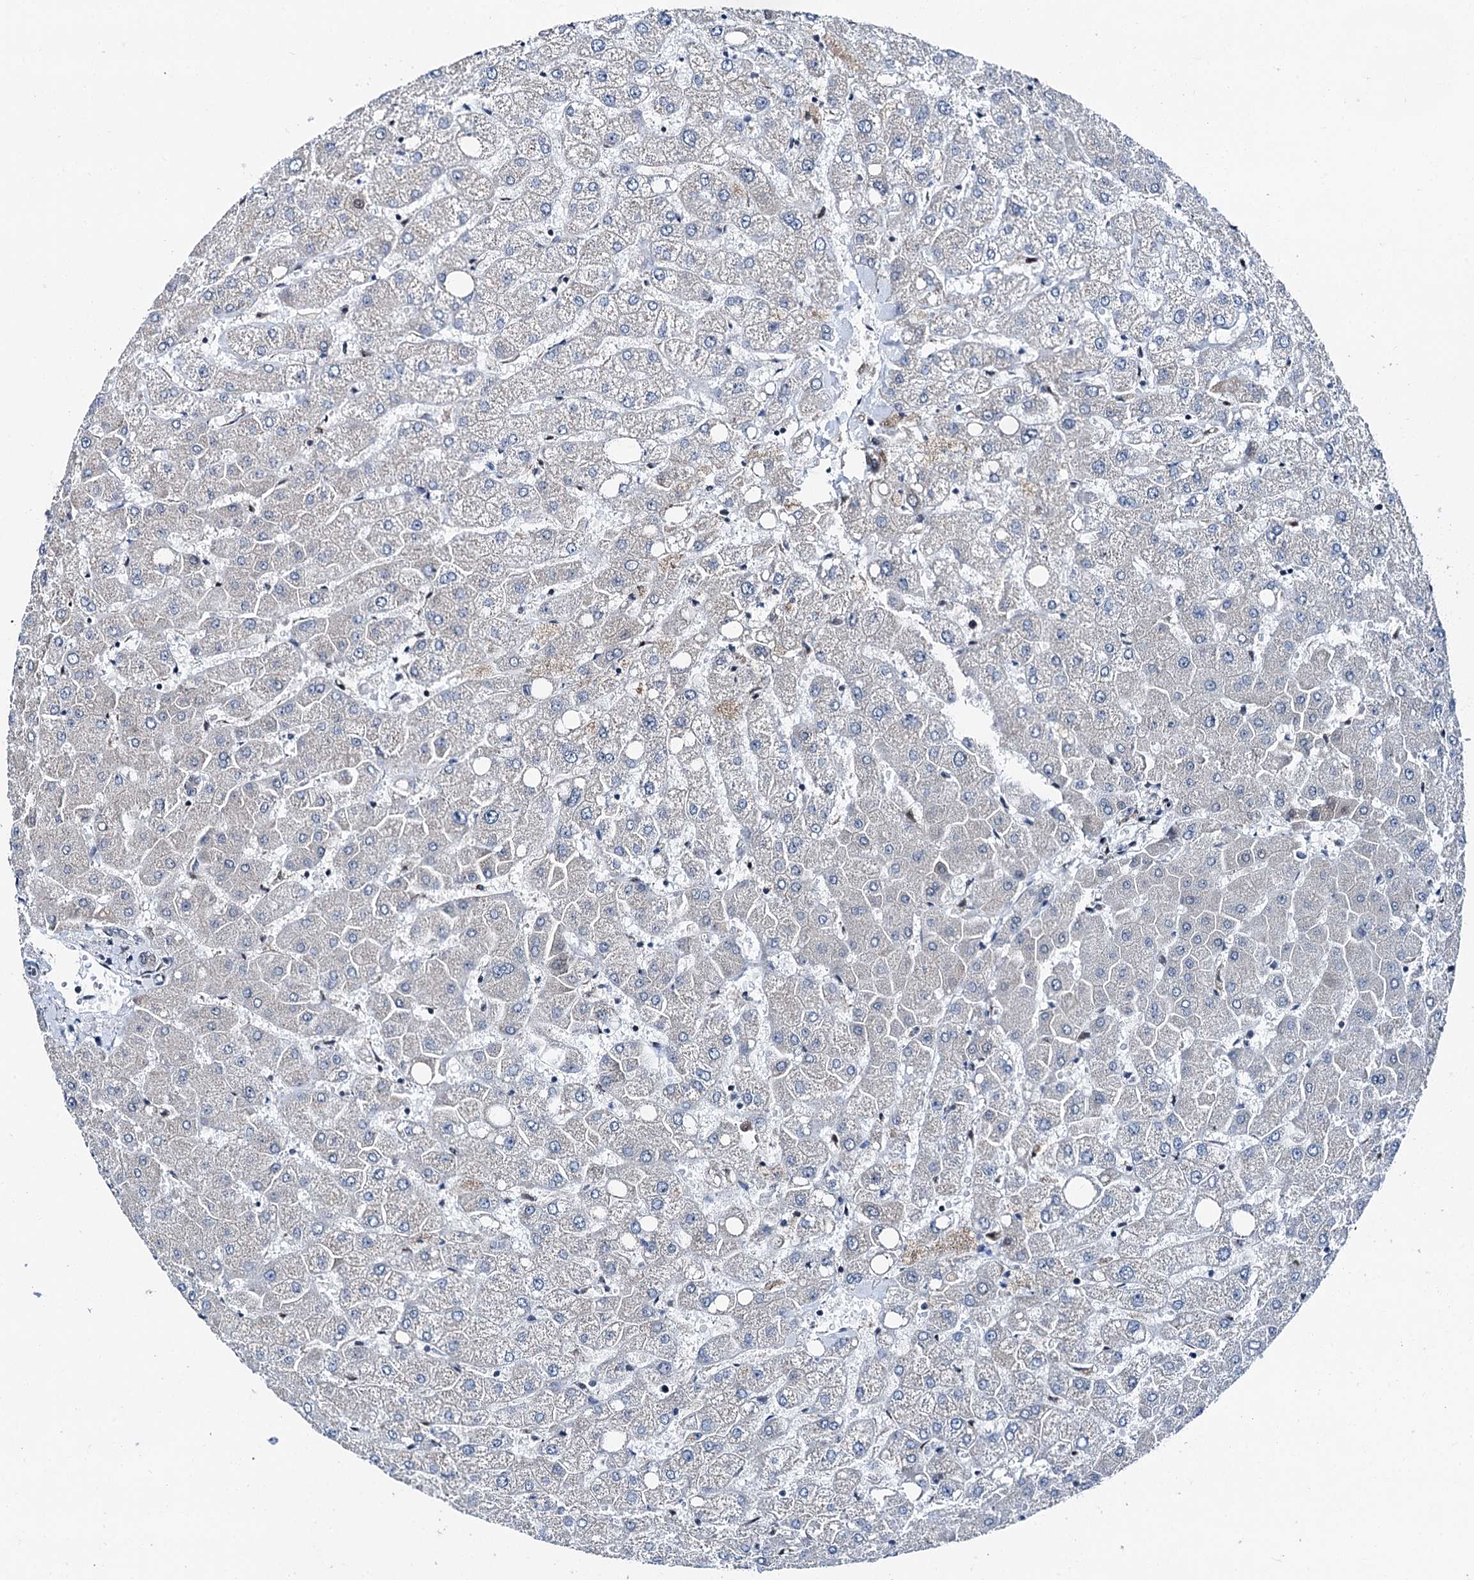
{"staining": {"intensity": "negative", "quantity": "none", "location": "none"}, "tissue": "liver", "cell_type": "Cholangiocytes", "image_type": "normal", "snomed": [{"axis": "morphology", "description": "Normal tissue, NOS"}, {"axis": "topography", "description": "Liver"}], "caption": "This is a photomicrograph of IHC staining of normal liver, which shows no expression in cholangiocytes.", "gene": "PSMD13", "patient": {"sex": "female", "age": 54}}